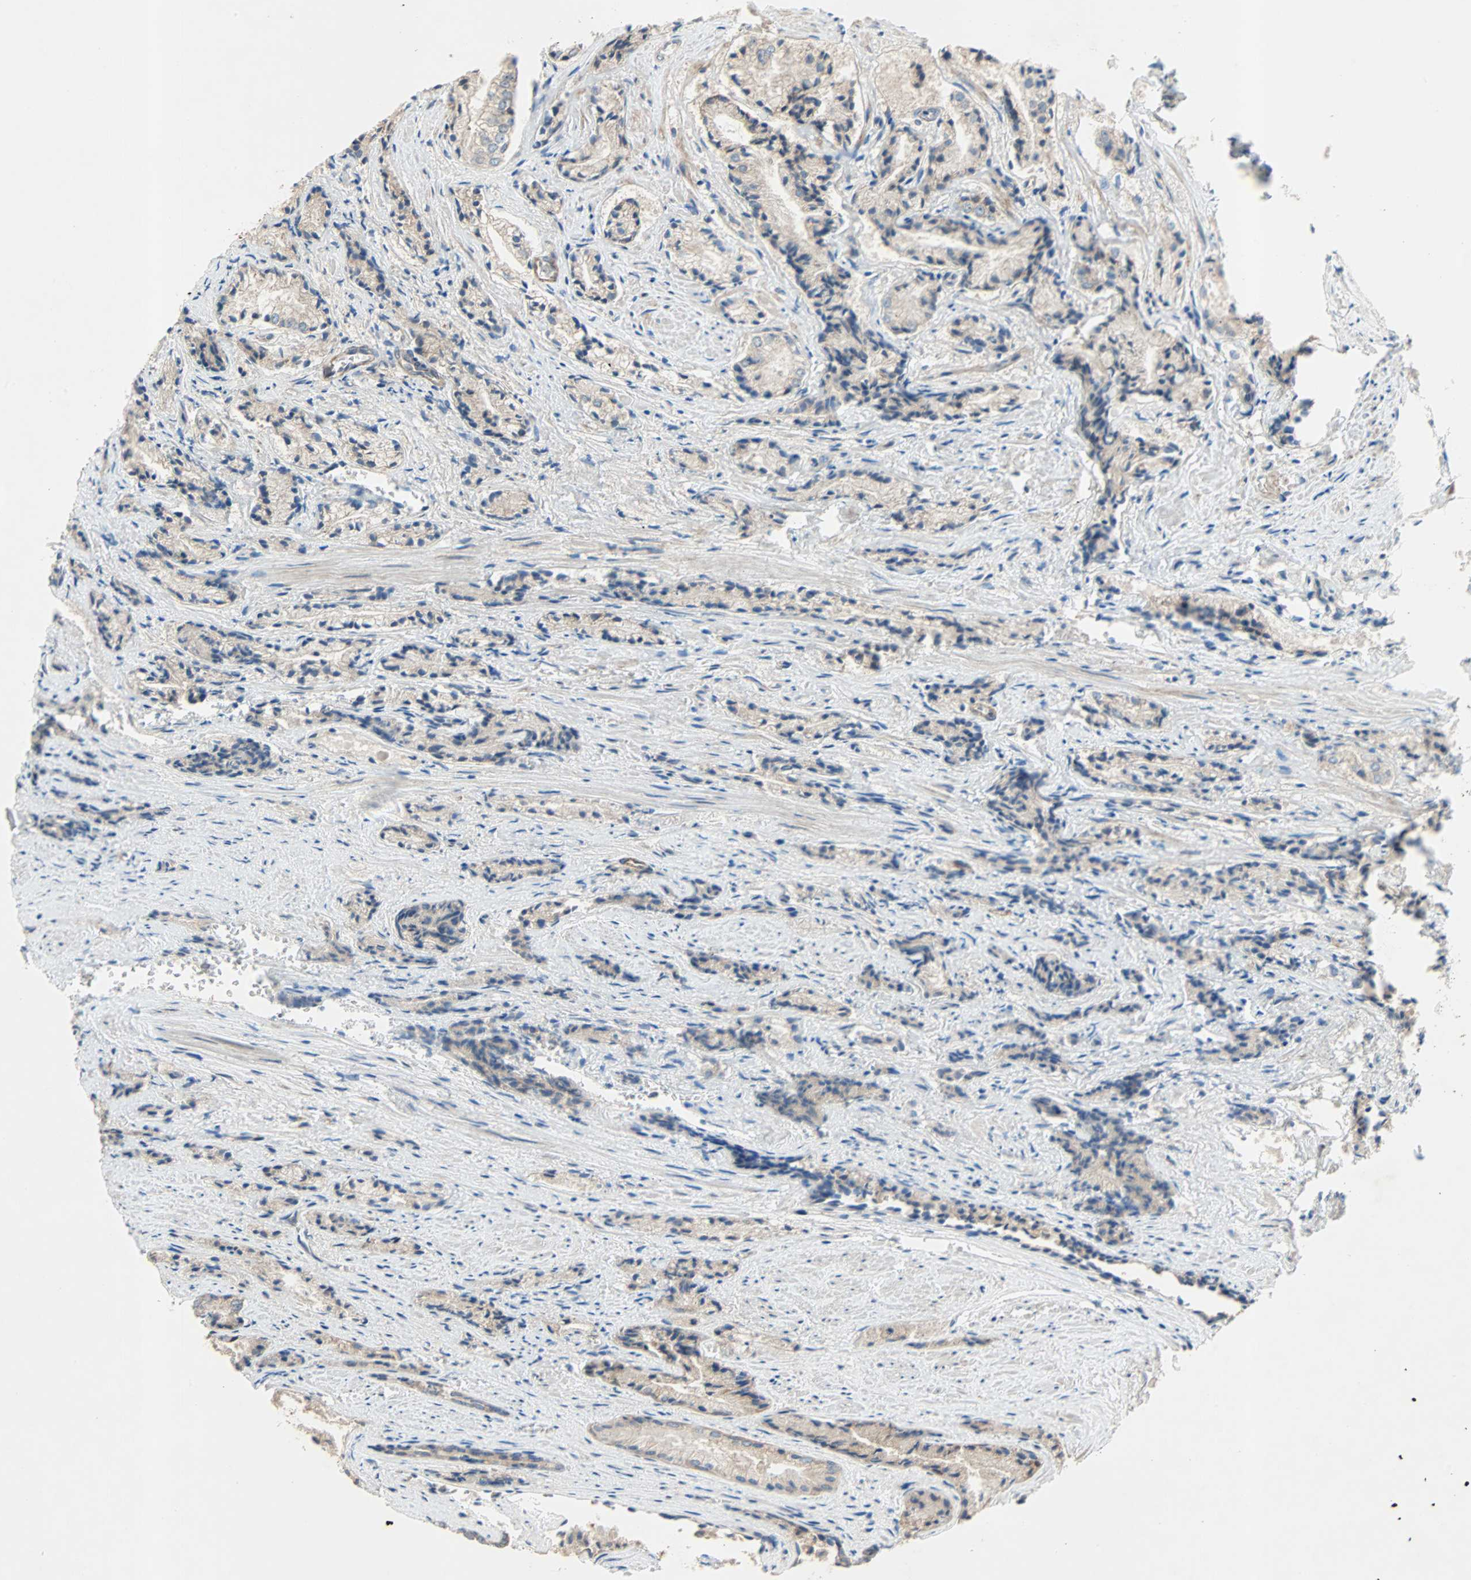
{"staining": {"intensity": "weak", "quantity": ">75%", "location": "cytoplasmic/membranous"}, "tissue": "prostate cancer", "cell_type": "Tumor cells", "image_type": "cancer", "snomed": [{"axis": "morphology", "description": "Adenocarcinoma, Low grade"}, {"axis": "topography", "description": "Prostate"}], "caption": "Immunohistochemical staining of human prostate low-grade adenocarcinoma reveals low levels of weak cytoplasmic/membranous protein positivity in about >75% of tumor cells.", "gene": "XYLT1", "patient": {"sex": "male", "age": 60}}